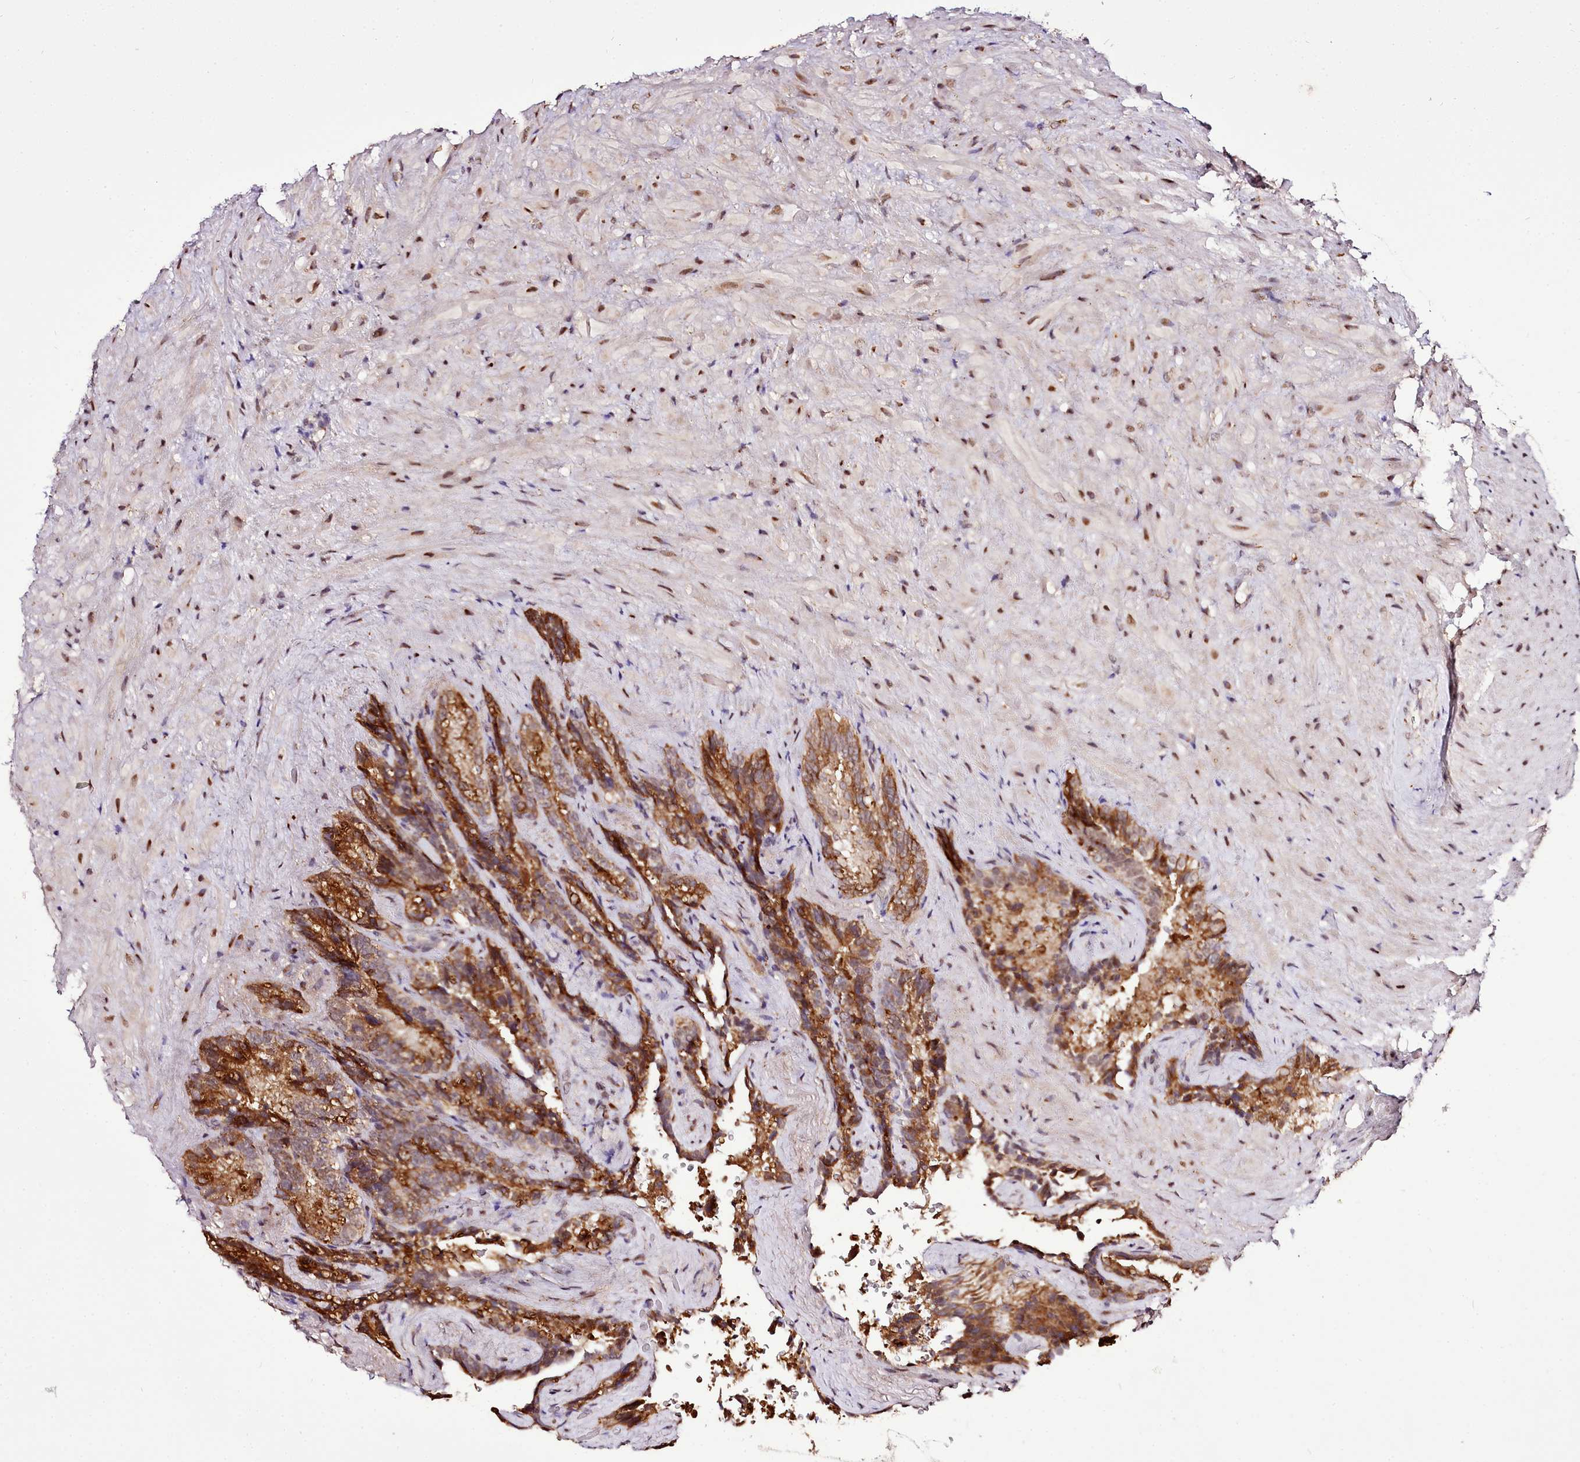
{"staining": {"intensity": "strong", "quantity": ">75%", "location": "cytoplasmic/membranous"}, "tissue": "seminal vesicle", "cell_type": "Glandular cells", "image_type": "normal", "snomed": [{"axis": "morphology", "description": "Normal tissue, NOS"}, {"axis": "topography", "description": "Seminal veicle"}], "caption": "This is a histology image of immunohistochemistry (IHC) staining of normal seminal vesicle, which shows strong staining in the cytoplasmic/membranous of glandular cells.", "gene": "EDIL3", "patient": {"sex": "male", "age": 62}}